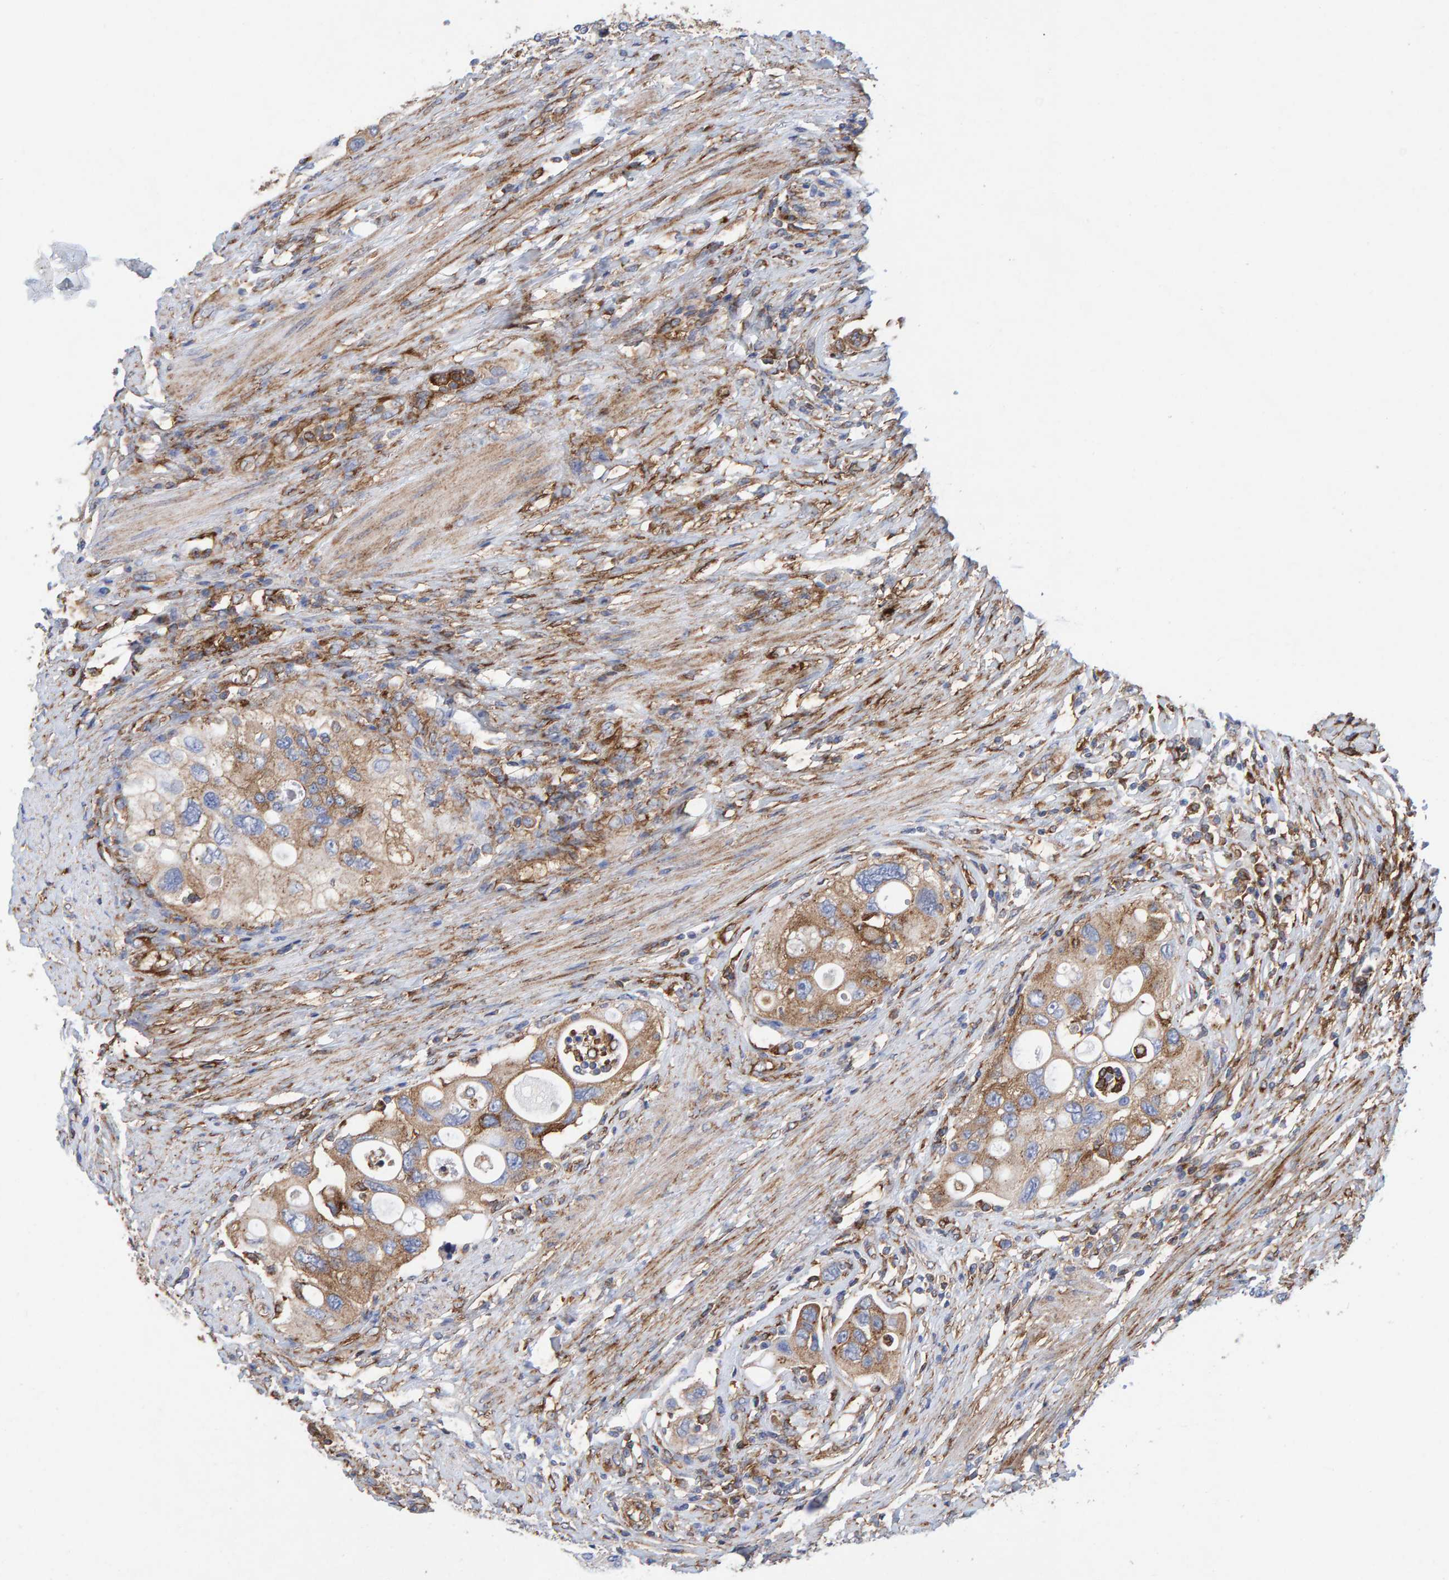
{"staining": {"intensity": "moderate", "quantity": "25%-75%", "location": "cytoplasmic/membranous"}, "tissue": "urothelial cancer", "cell_type": "Tumor cells", "image_type": "cancer", "snomed": [{"axis": "morphology", "description": "Urothelial carcinoma, High grade"}, {"axis": "topography", "description": "Urinary bladder"}], "caption": "A histopathology image of human urothelial cancer stained for a protein displays moderate cytoplasmic/membranous brown staining in tumor cells. The staining was performed using DAB (3,3'-diaminobenzidine), with brown indicating positive protein expression. Nuclei are stained blue with hematoxylin.", "gene": "MVP", "patient": {"sex": "female", "age": 56}}